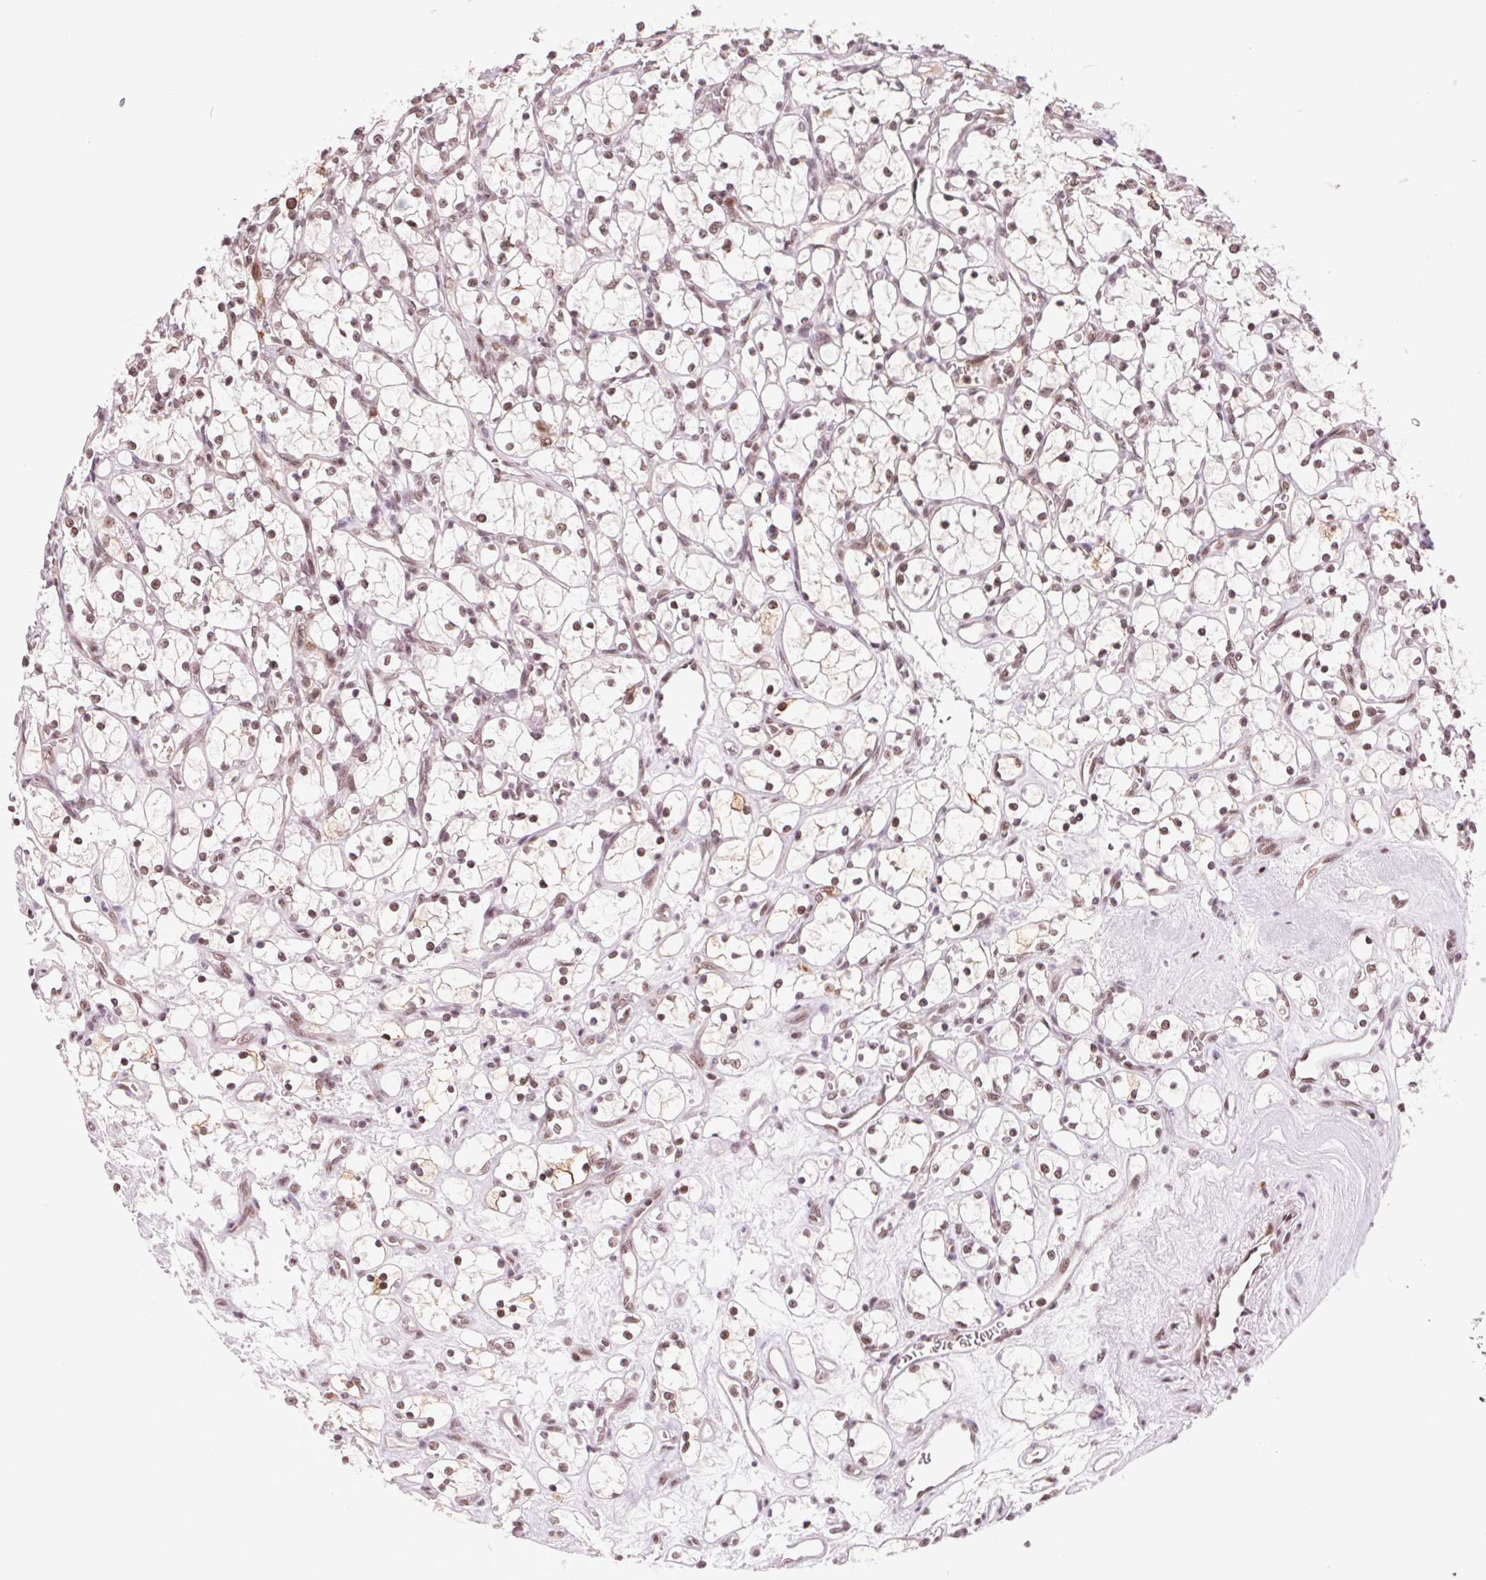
{"staining": {"intensity": "weak", "quantity": ">75%", "location": "nuclear"}, "tissue": "renal cancer", "cell_type": "Tumor cells", "image_type": "cancer", "snomed": [{"axis": "morphology", "description": "Adenocarcinoma, NOS"}, {"axis": "topography", "description": "Kidney"}], "caption": "Human adenocarcinoma (renal) stained with a brown dye exhibits weak nuclear positive staining in approximately >75% of tumor cells.", "gene": "CD2BP2", "patient": {"sex": "female", "age": 69}}